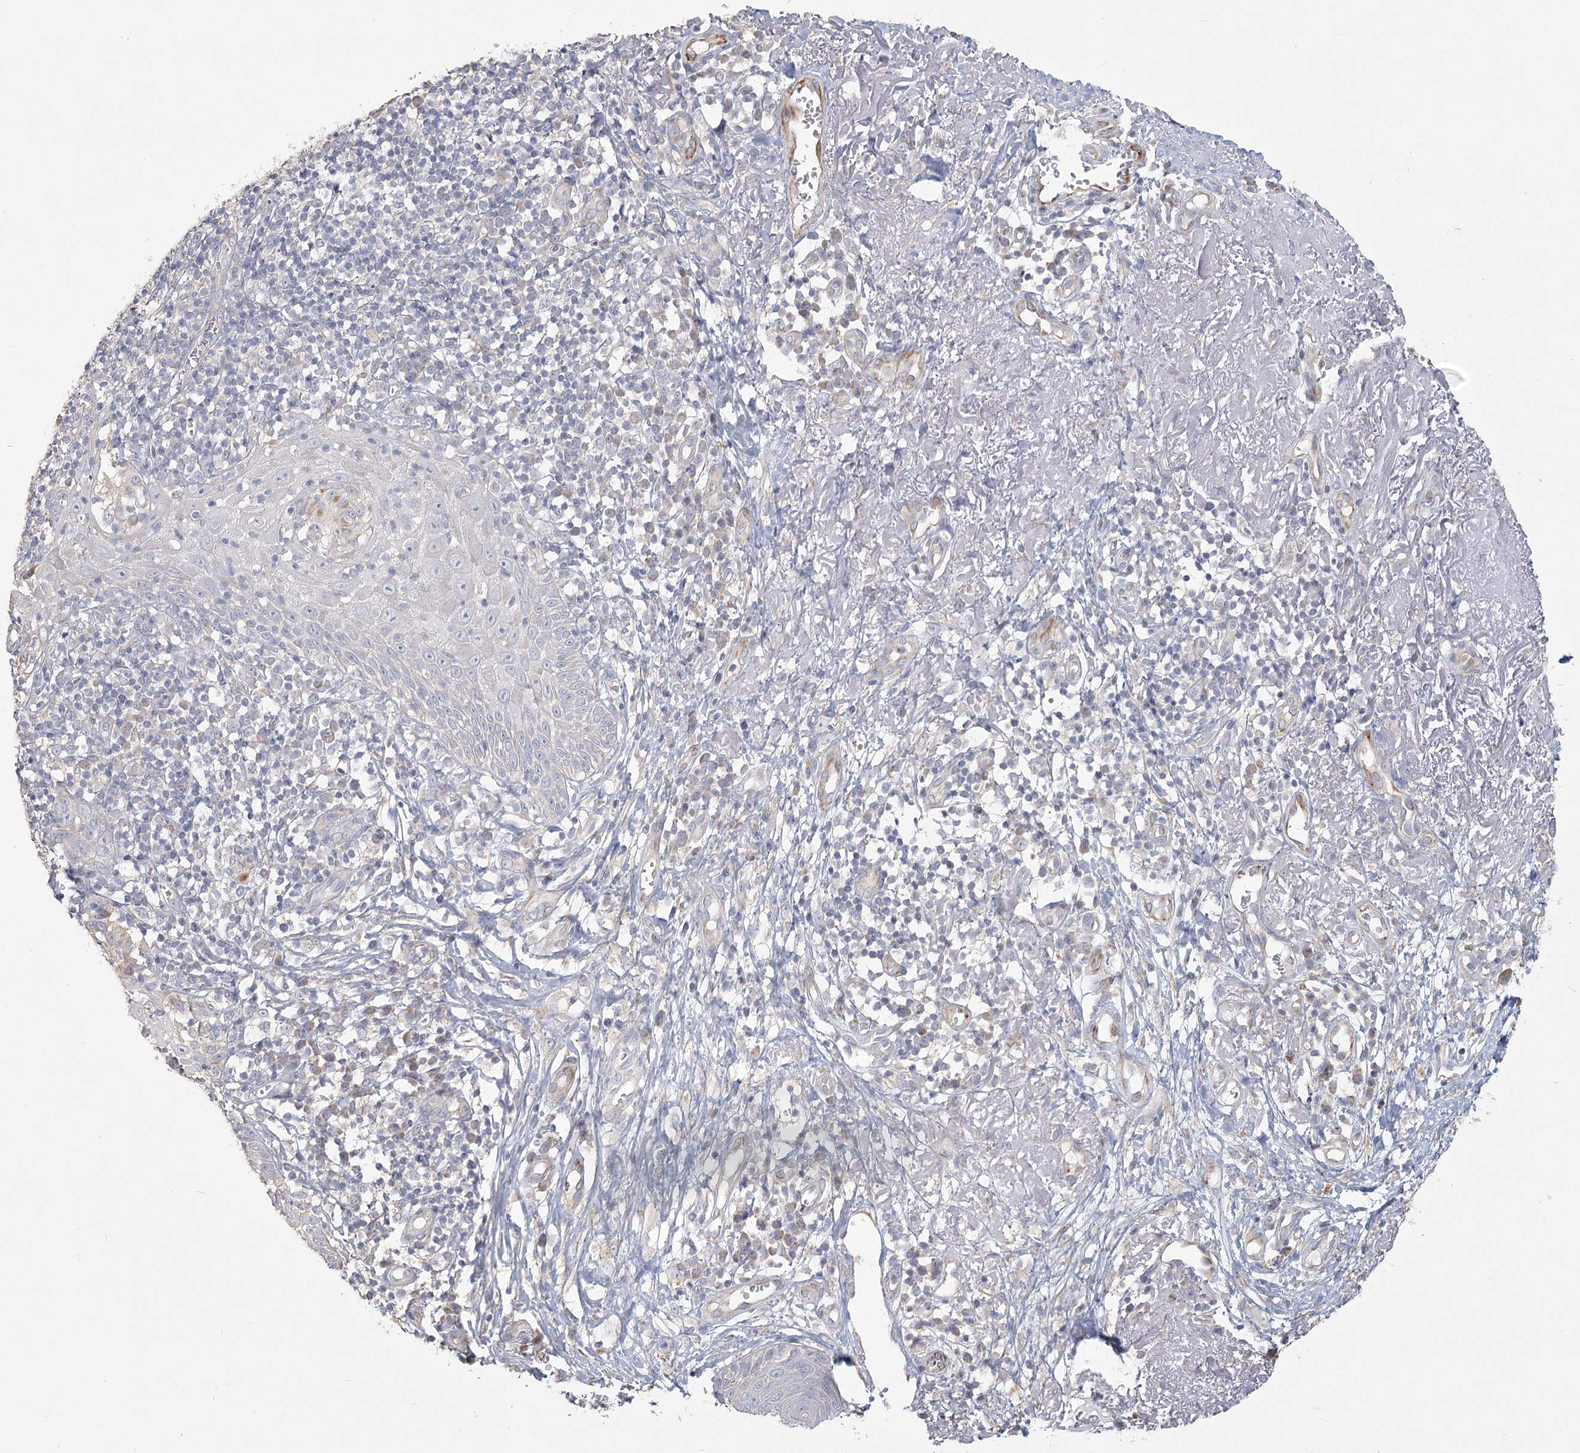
{"staining": {"intensity": "negative", "quantity": "none", "location": "none"}, "tissue": "melanoma", "cell_type": "Tumor cells", "image_type": "cancer", "snomed": [{"axis": "morphology", "description": "Malignant melanoma, NOS"}, {"axis": "topography", "description": "Skin"}], "caption": "Tumor cells show no significant protein expression in malignant melanoma. (Brightfield microscopy of DAB (3,3'-diaminobenzidine) immunohistochemistry at high magnification).", "gene": "CNTLN", "patient": {"sex": "male", "age": 73}}